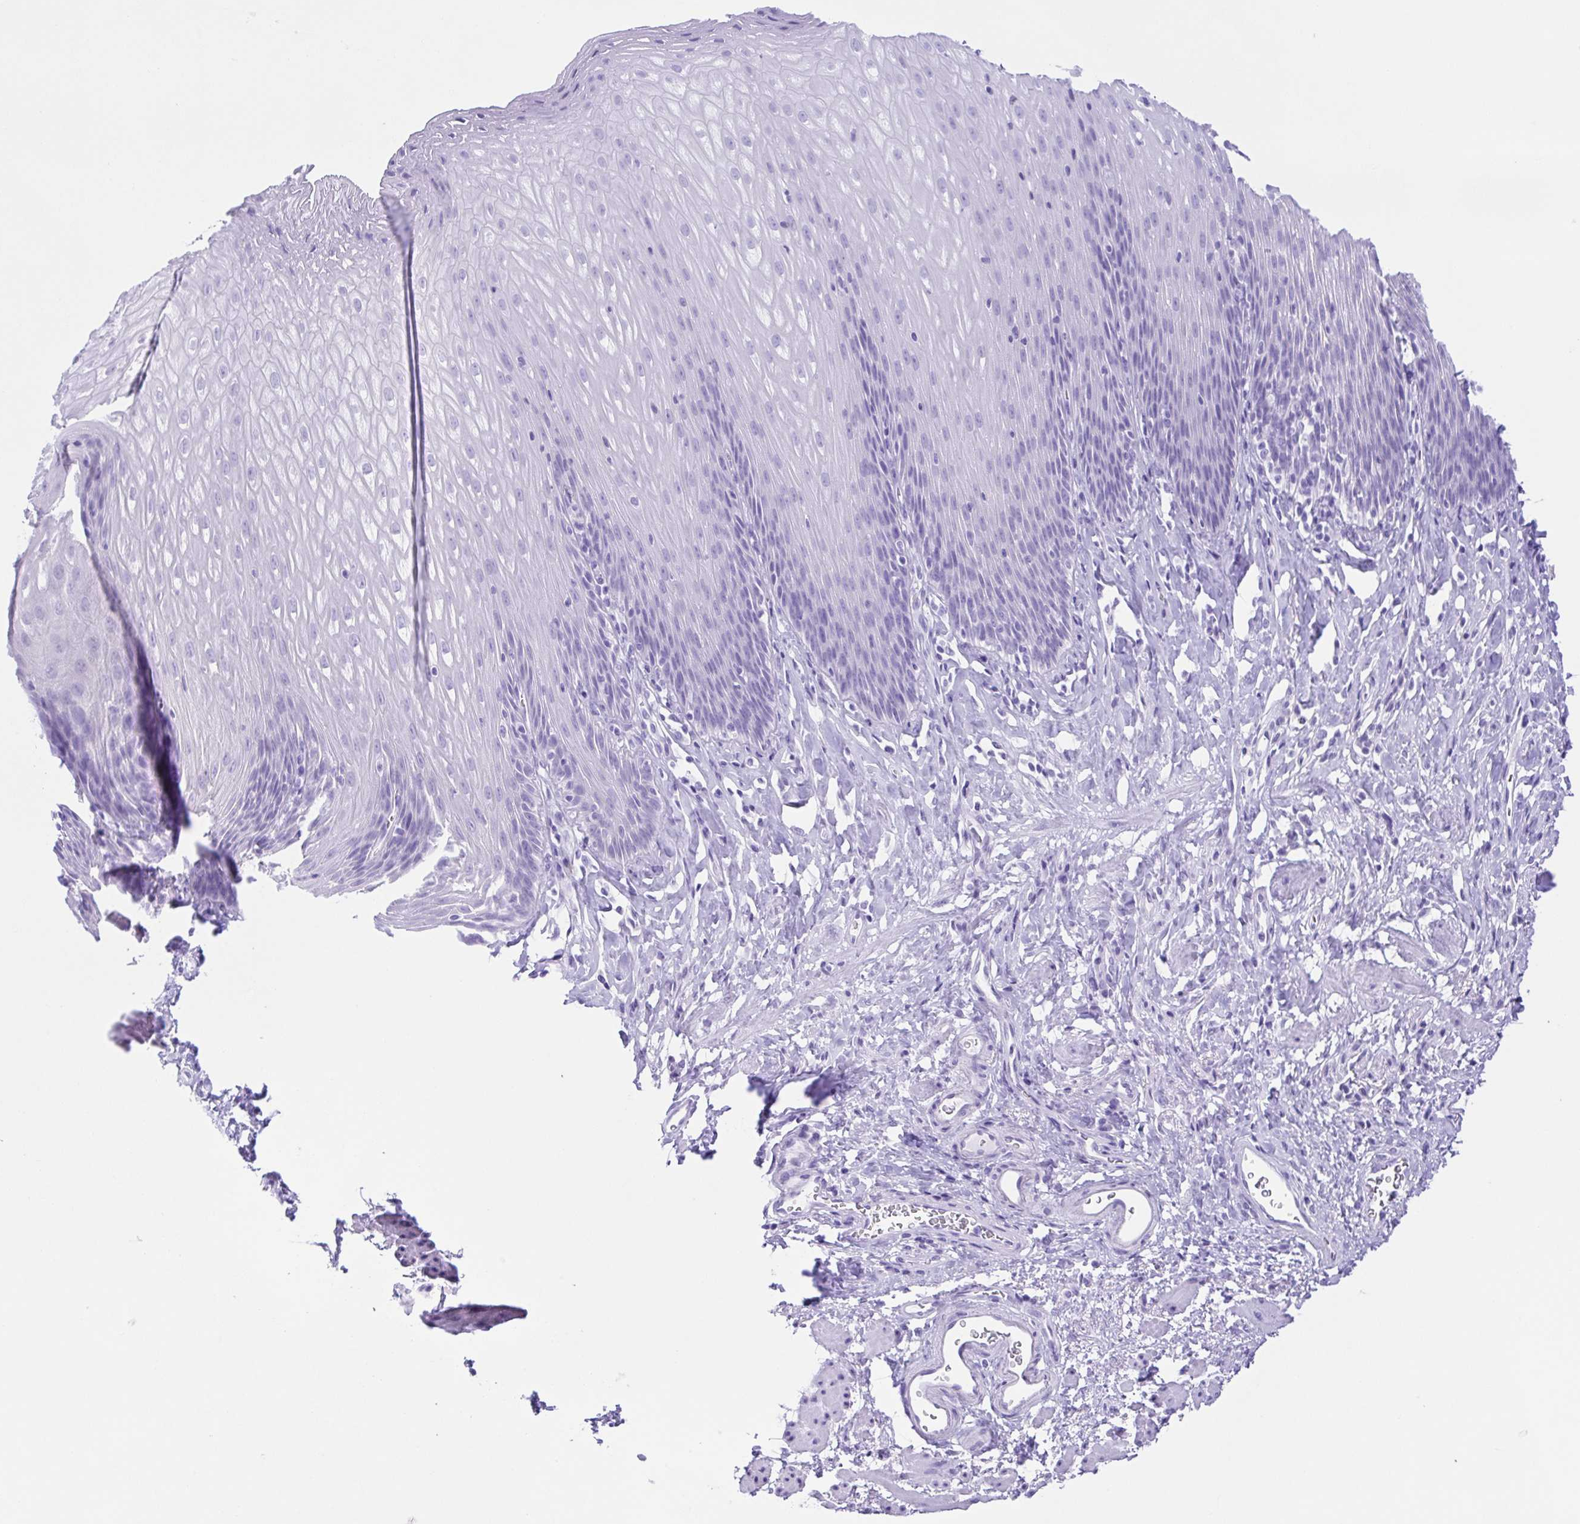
{"staining": {"intensity": "negative", "quantity": "none", "location": "none"}, "tissue": "esophagus", "cell_type": "Squamous epithelial cells", "image_type": "normal", "snomed": [{"axis": "morphology", "description": "Normal tissue, NOS"}, {"axis": "topography", "description": "Esophagus"}], "caption": "Immunohistochemistry (IHC) of unremarkable esophagus exhibits no expression in squamous epithelial cells.", "gene": "CASP14", "patient": {"sex": "female", "age": 61}}